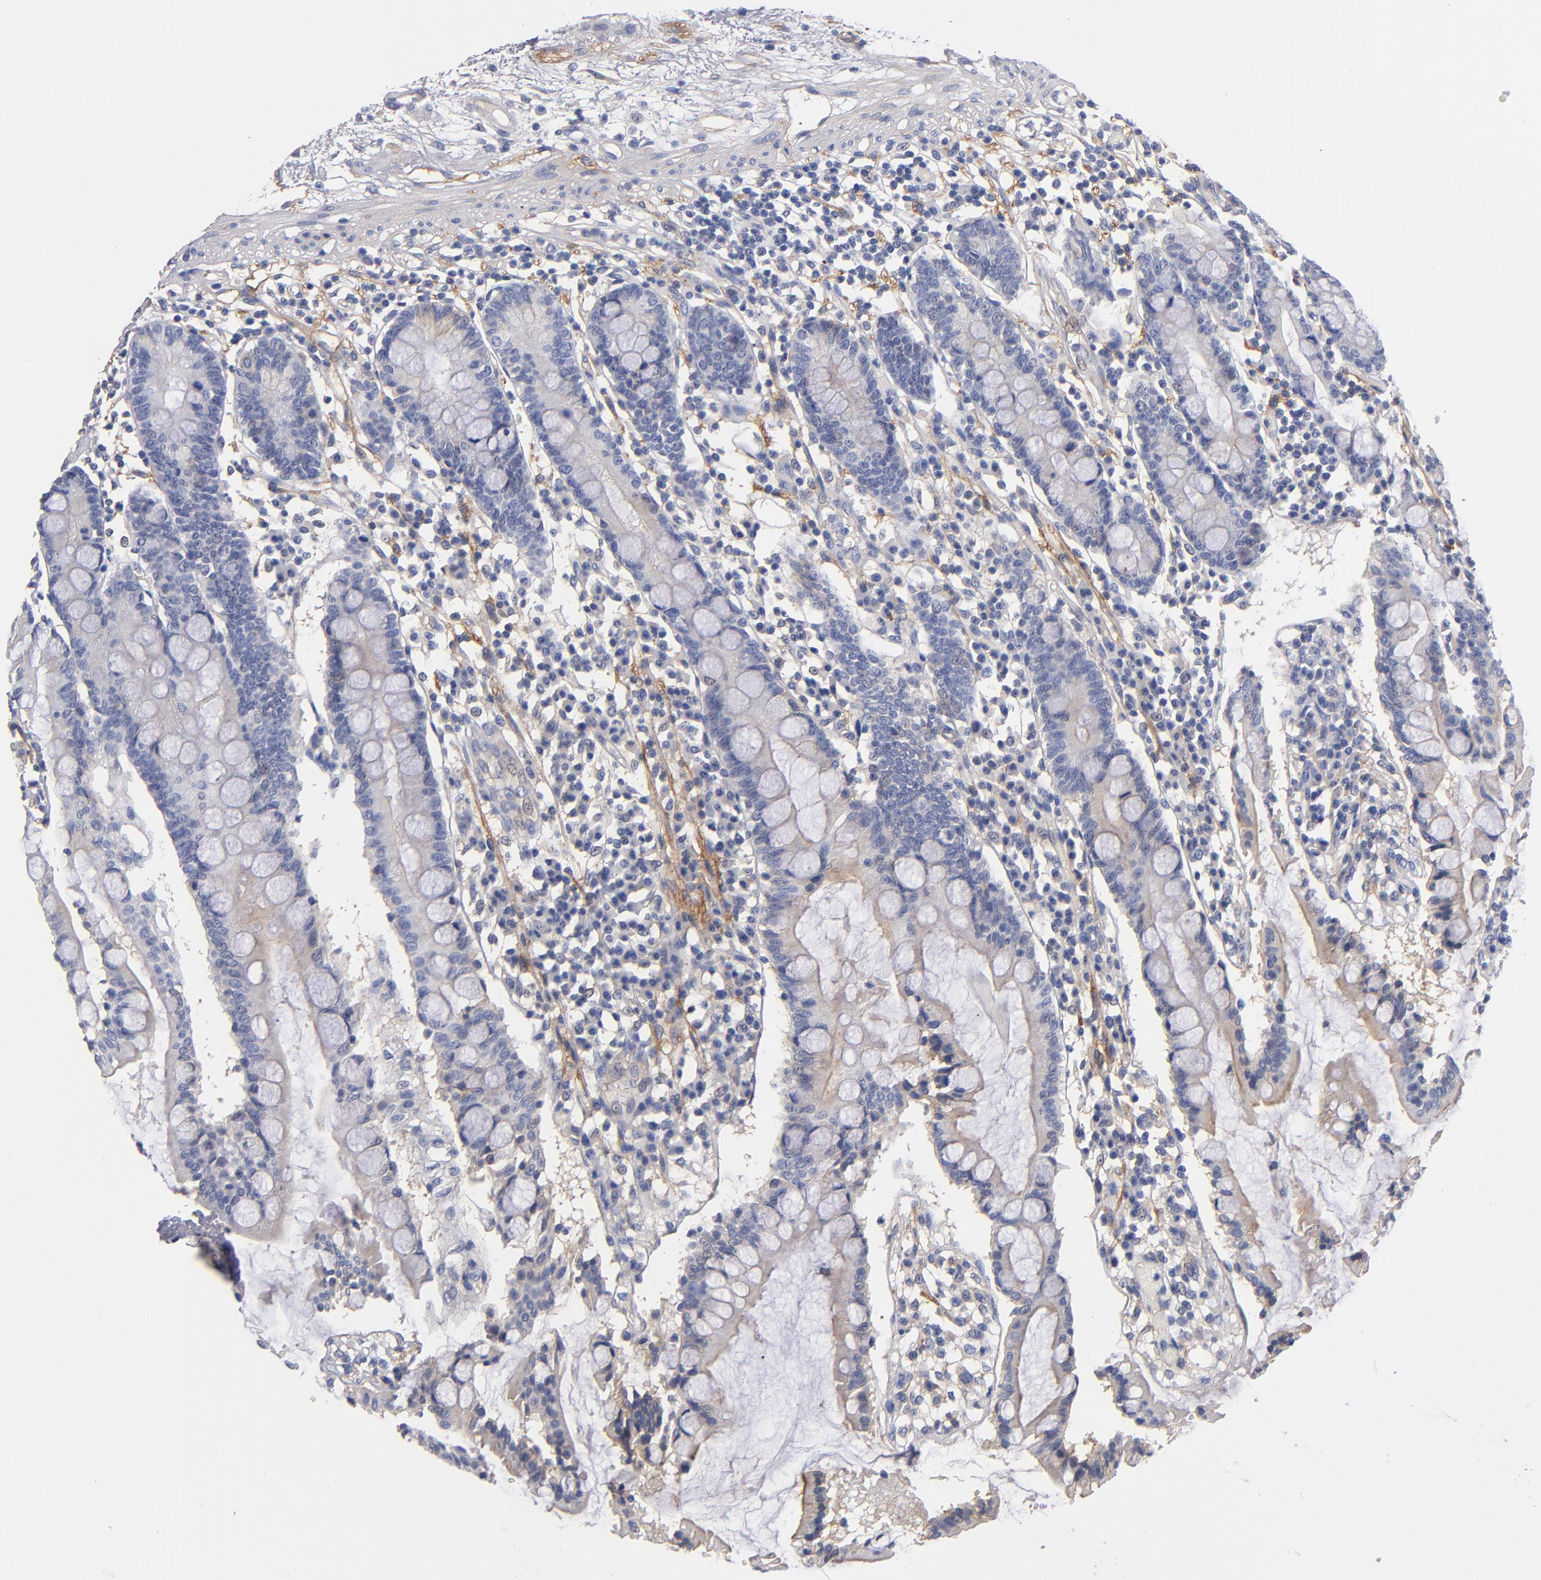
{"staining": {"intensity": "weak", "quantity": "25%-75%", "location": "cytoplasmic/membranous"}, "tissue": "small intestine", "cell_type": "Glandular cells", "image_type": "normal", "snomed": [{"axis": "morphology", "description": "Normal tissue, NOS"}, {"axis": "topography", "description": "Small intestine"}], "caption": "IHC of unremarkable human small intestine displays low levels of weak cytoplasmic/membranous staining in about 25%-75% of glandular cells.", "gene": "PLSCR4", "patient": {"sex": "female", "age": 51}}